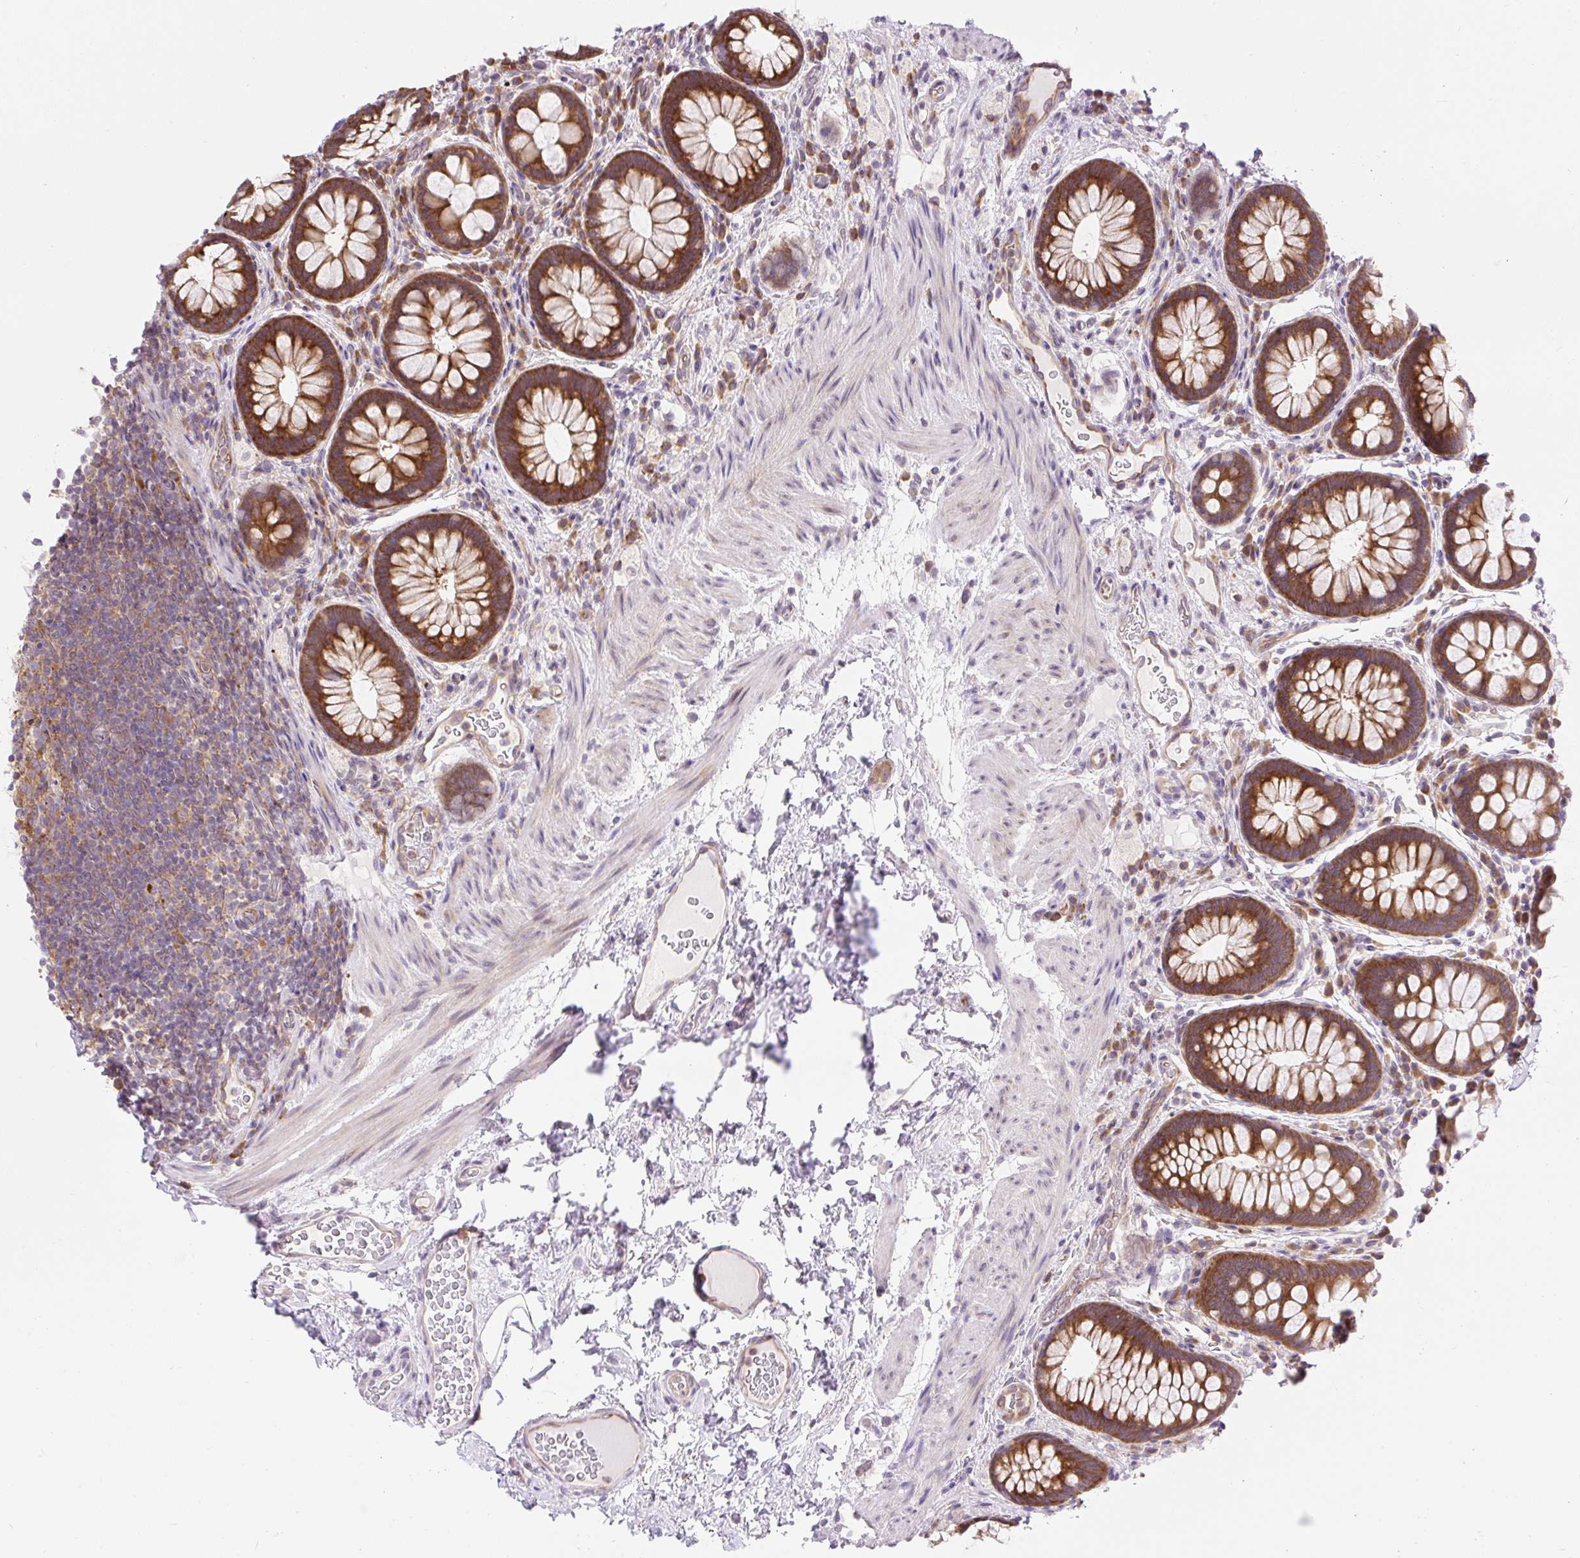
{"staining": {"intensity": "strong", "quantity": ">75%", "location": "cytoplasmic/membranous"}, "tissue": "rectum", "cell_type": "Glandular cells", "image_type": "normal", "snomed": [{"axis": "morphology", "description": "Normal tissue, NOS"}, {"axis": "topography", "description": "Rectum"}], "caption": "The immunohistochemical stain labels strong cytoplasmic/membranous positivity in glandular cells of benign rectum.", "gene": "GPR45", "patient": {"sex": "female", "age": 69}}